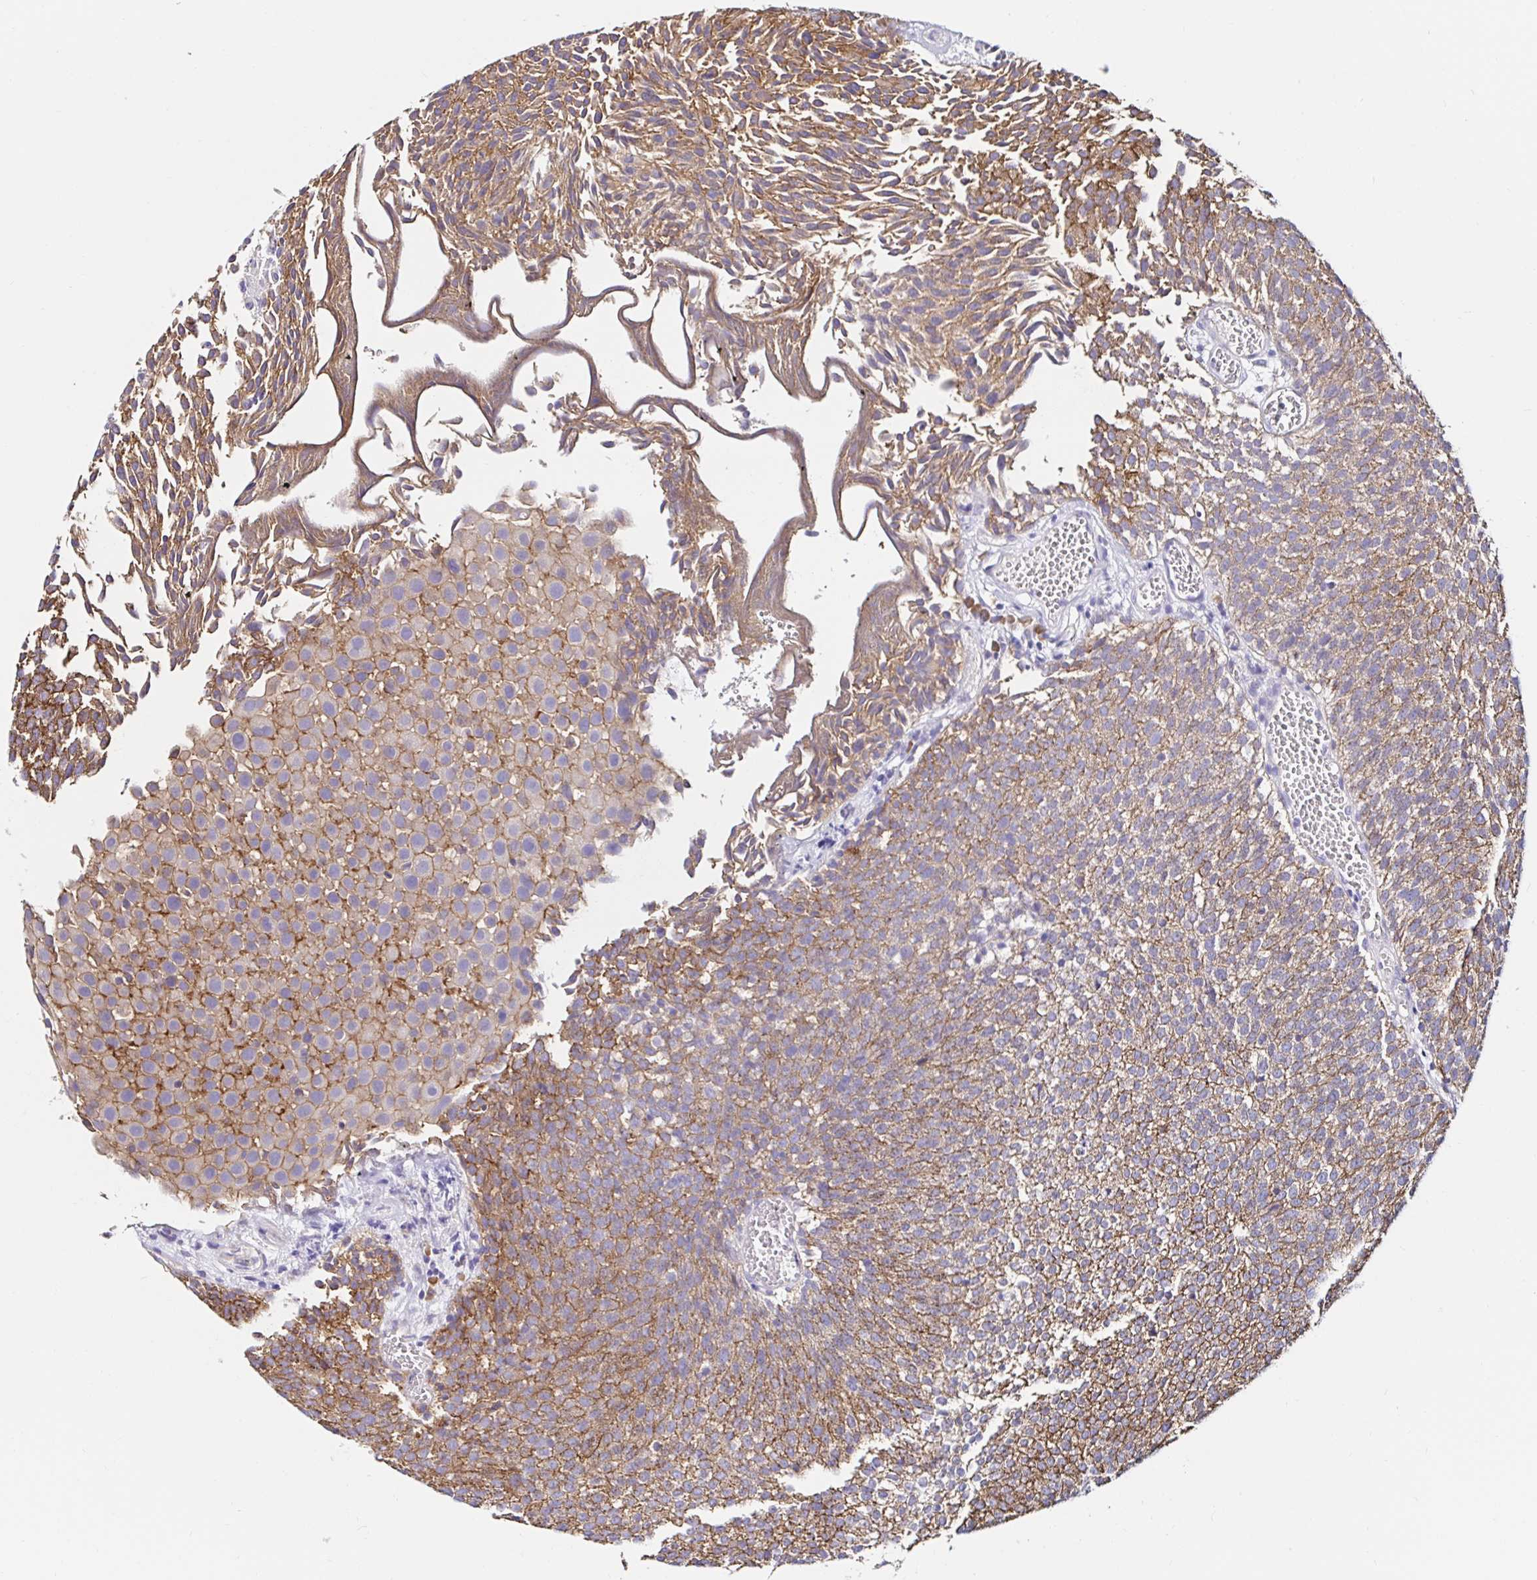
{"staining": {"intensity": "moderate", "quantity": ">75%", "location": "cytoplasmic/membranous"}, "tissue": "urothelial cancer", "cell_type": "Tumor cells", "image_type": "cancer", "snomed": [{"axis": "morphology", "description": "Urothelial carcinoma, Low grade"}, {"axis": "topography", "description": "Urinary bladder"}], "caption": "Tumor cells show medium levels of moderate cytoplasmic/membranous staining in about >75% of cells in urothelial cancer.", "gene": "VSIG2", "patient": {"sex": "female", "age": 79}}